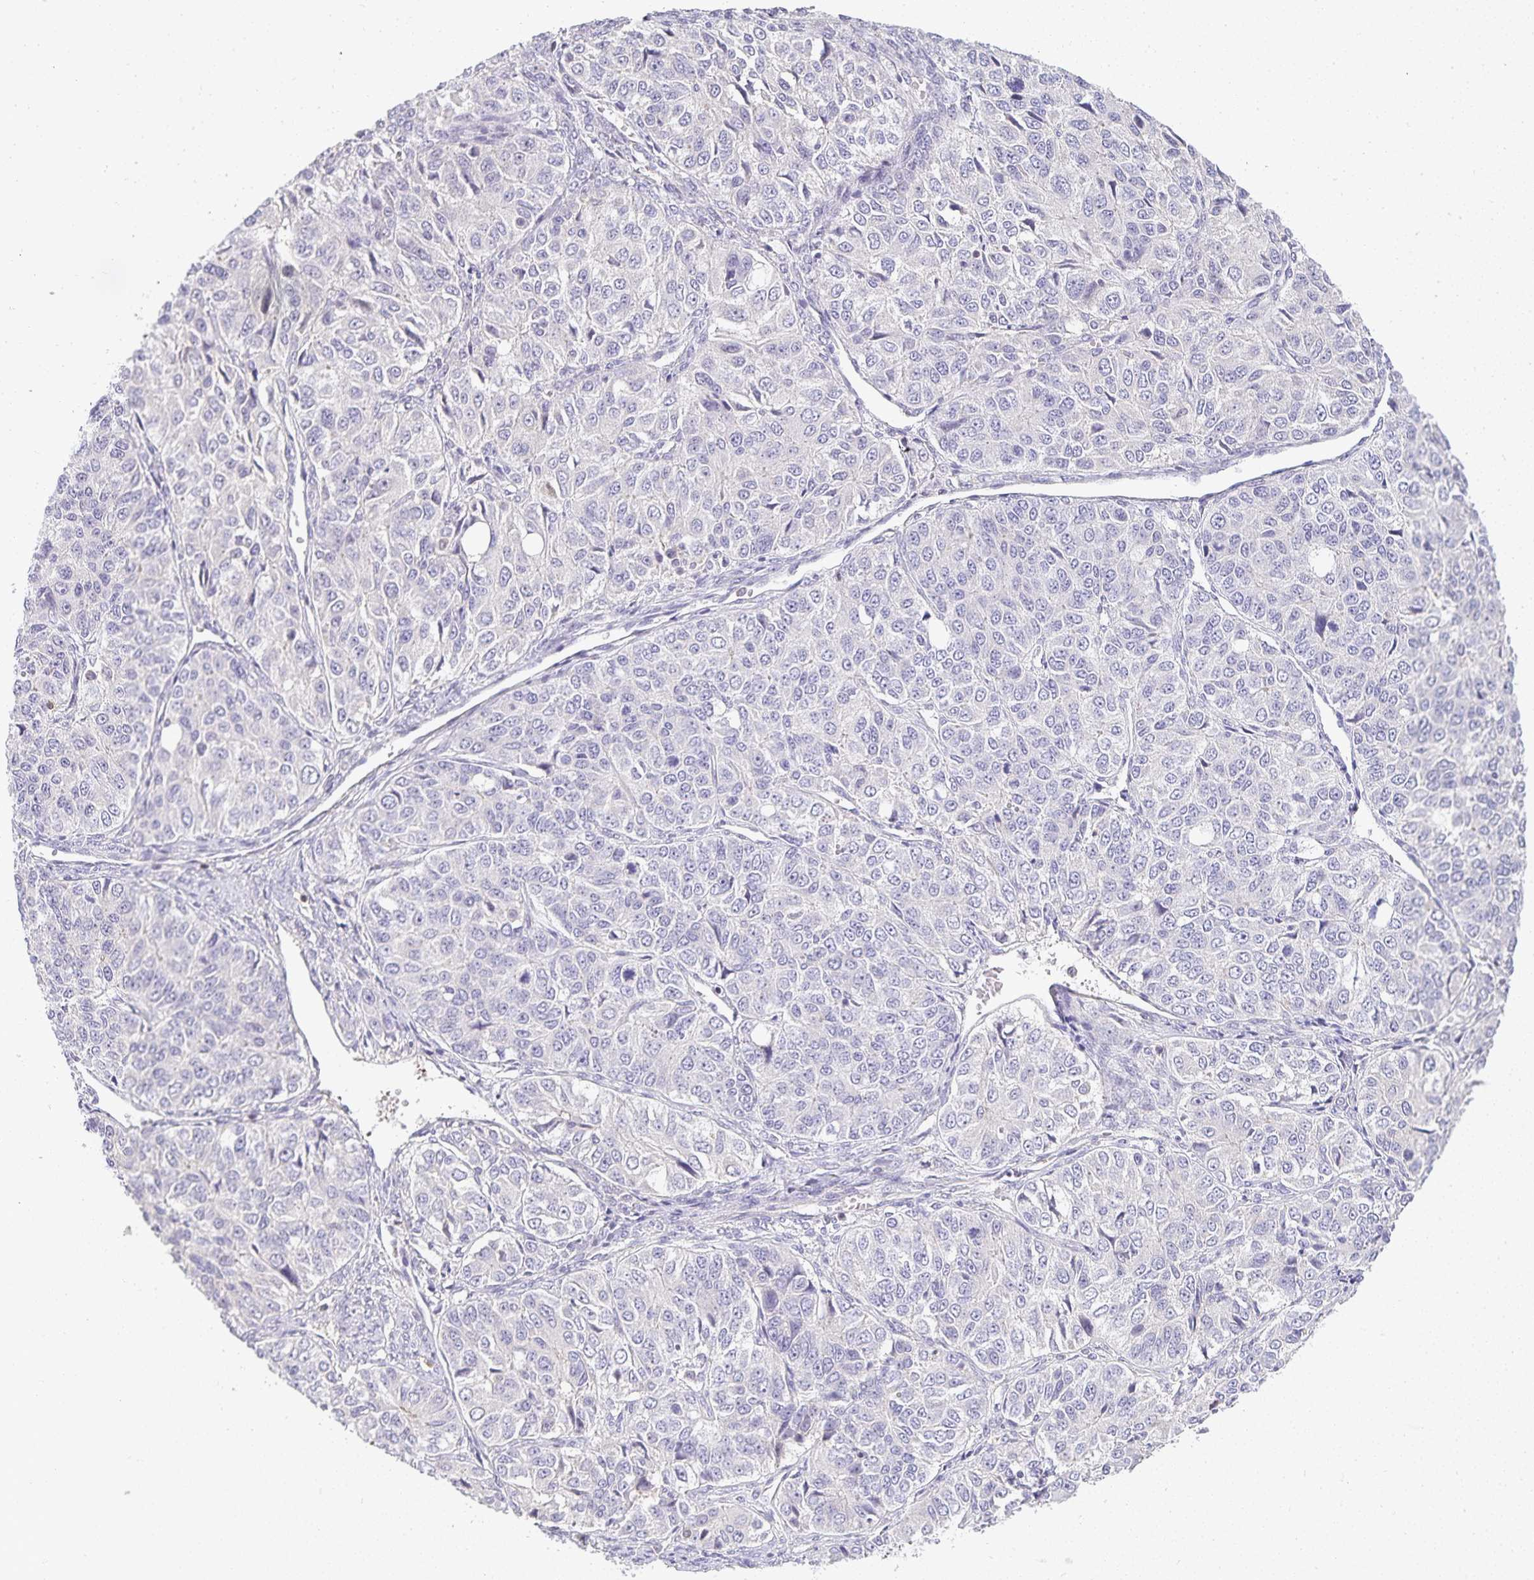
{"staining": {"intensity": "negative", "quantity": "none", "location": "none"}, "tissue": "ovarian cancer", "cell_type": "Tumor cells", "image_type": "cancer", "snomed": [{"axis": "morphology", "description": "Carcinoma, endometroid"}, {"axis": "topography", "description": "Ovary"}], "caption": "An immunohistochemistry (IHC) micrograph of endometroid carcinoma (ovarian) is shown. There is no staining in tumor cells of endometroid carcinoma (ovarian). (Stains: DAB immunohistochemistry (IHC) with hematoxylin counter stain, Microscopy: brightfield microscopy at high magnification).", "gene": "GATA3", "patient": {"sex": "female", "age": 51}}